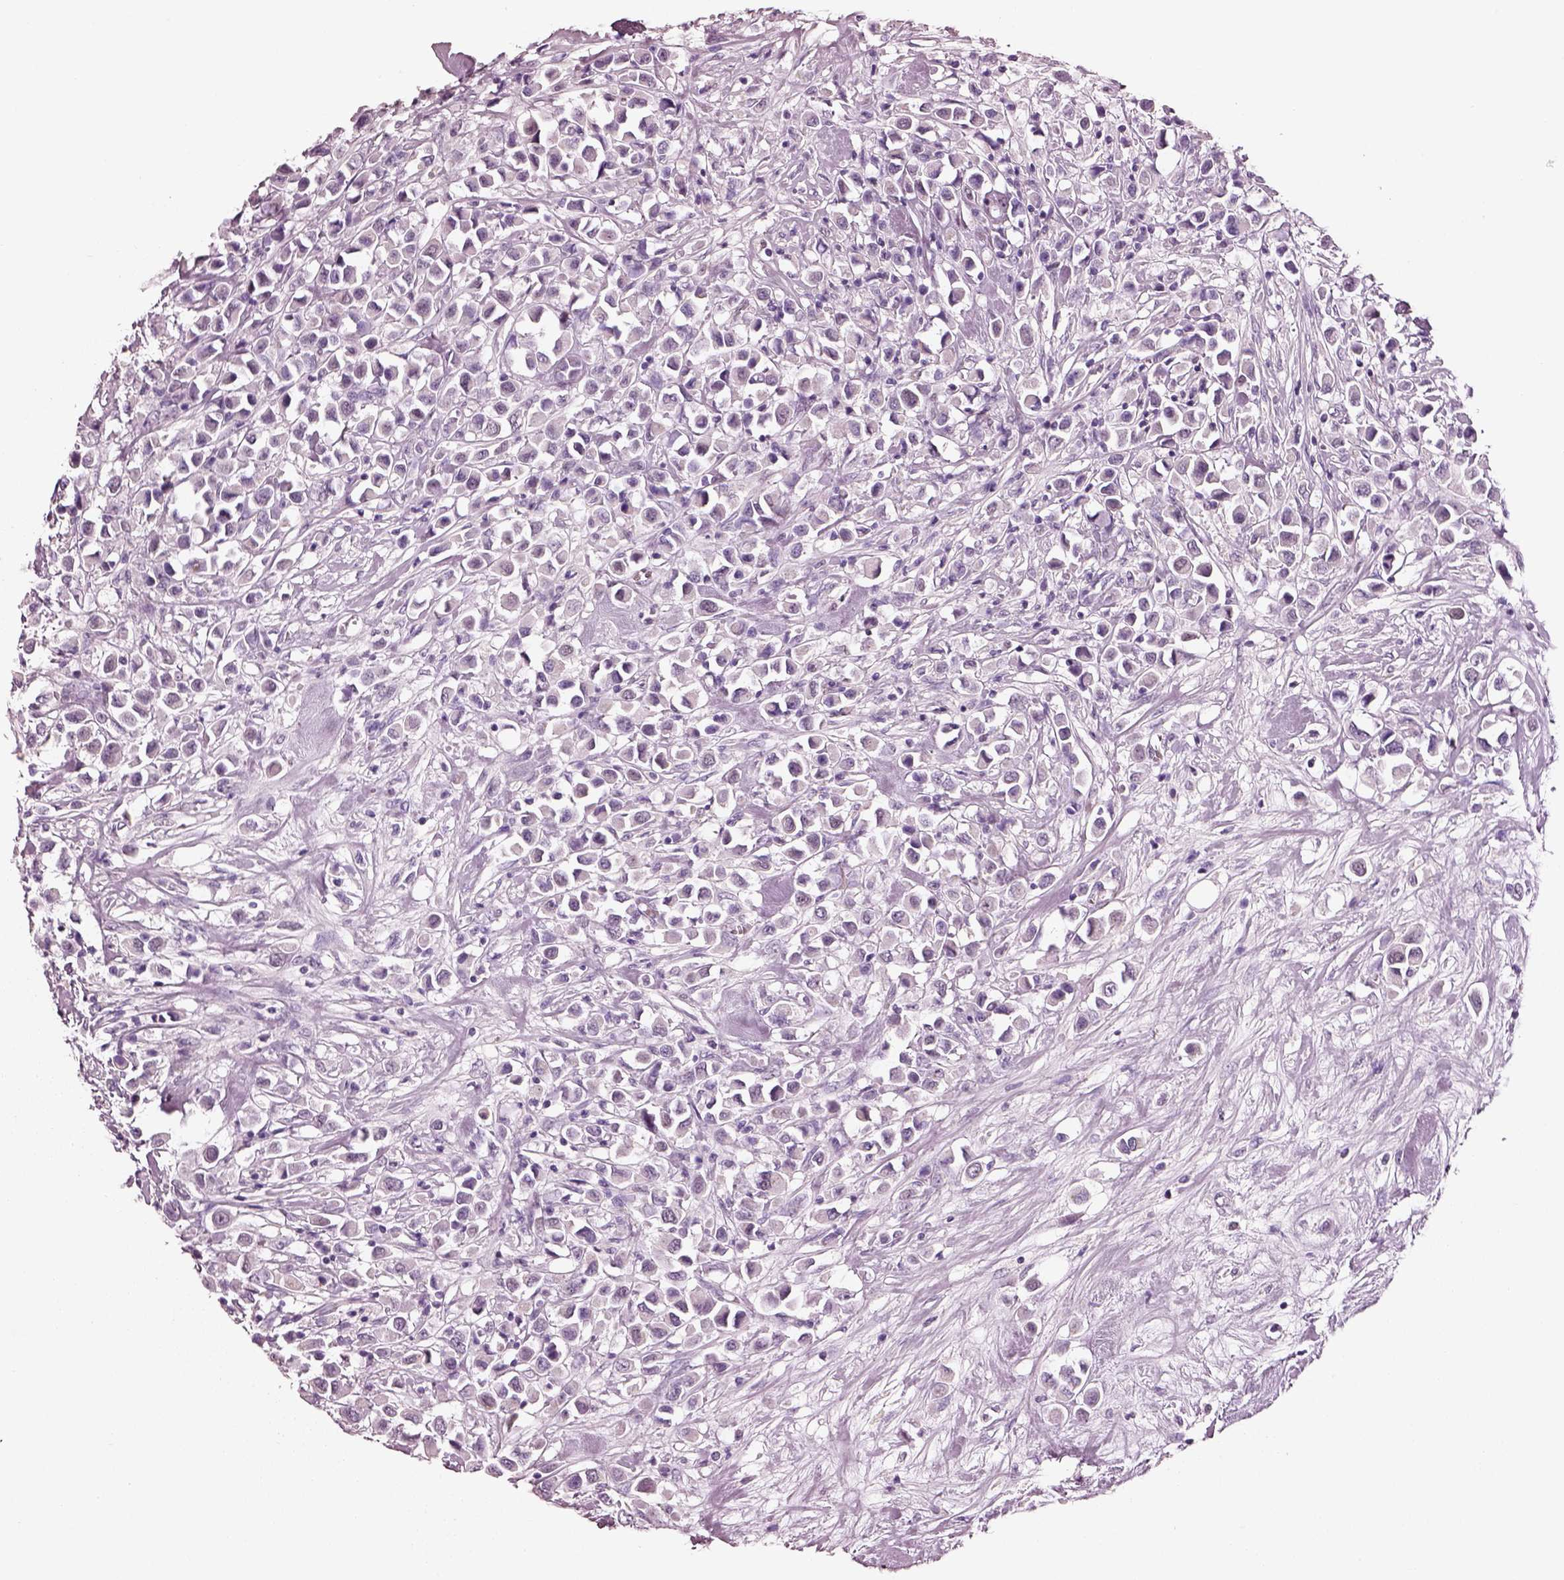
{"staining": {"intensity": "negative", "quantity": "none", "location": "none"}, "tissue": "breast cancer", "cell_type": "Tumor cells", "image_type": "cancer", "snomed": [{"axis": "morphology", "description": "Duct carcinoma"}, {"axis": "topography", "description": "Breast"}], "caption": "There is no significant expression in tumor cells of breast cancer.", "gene": "ELSPBP1", "patient": {"sex": "female", "age": 61}}